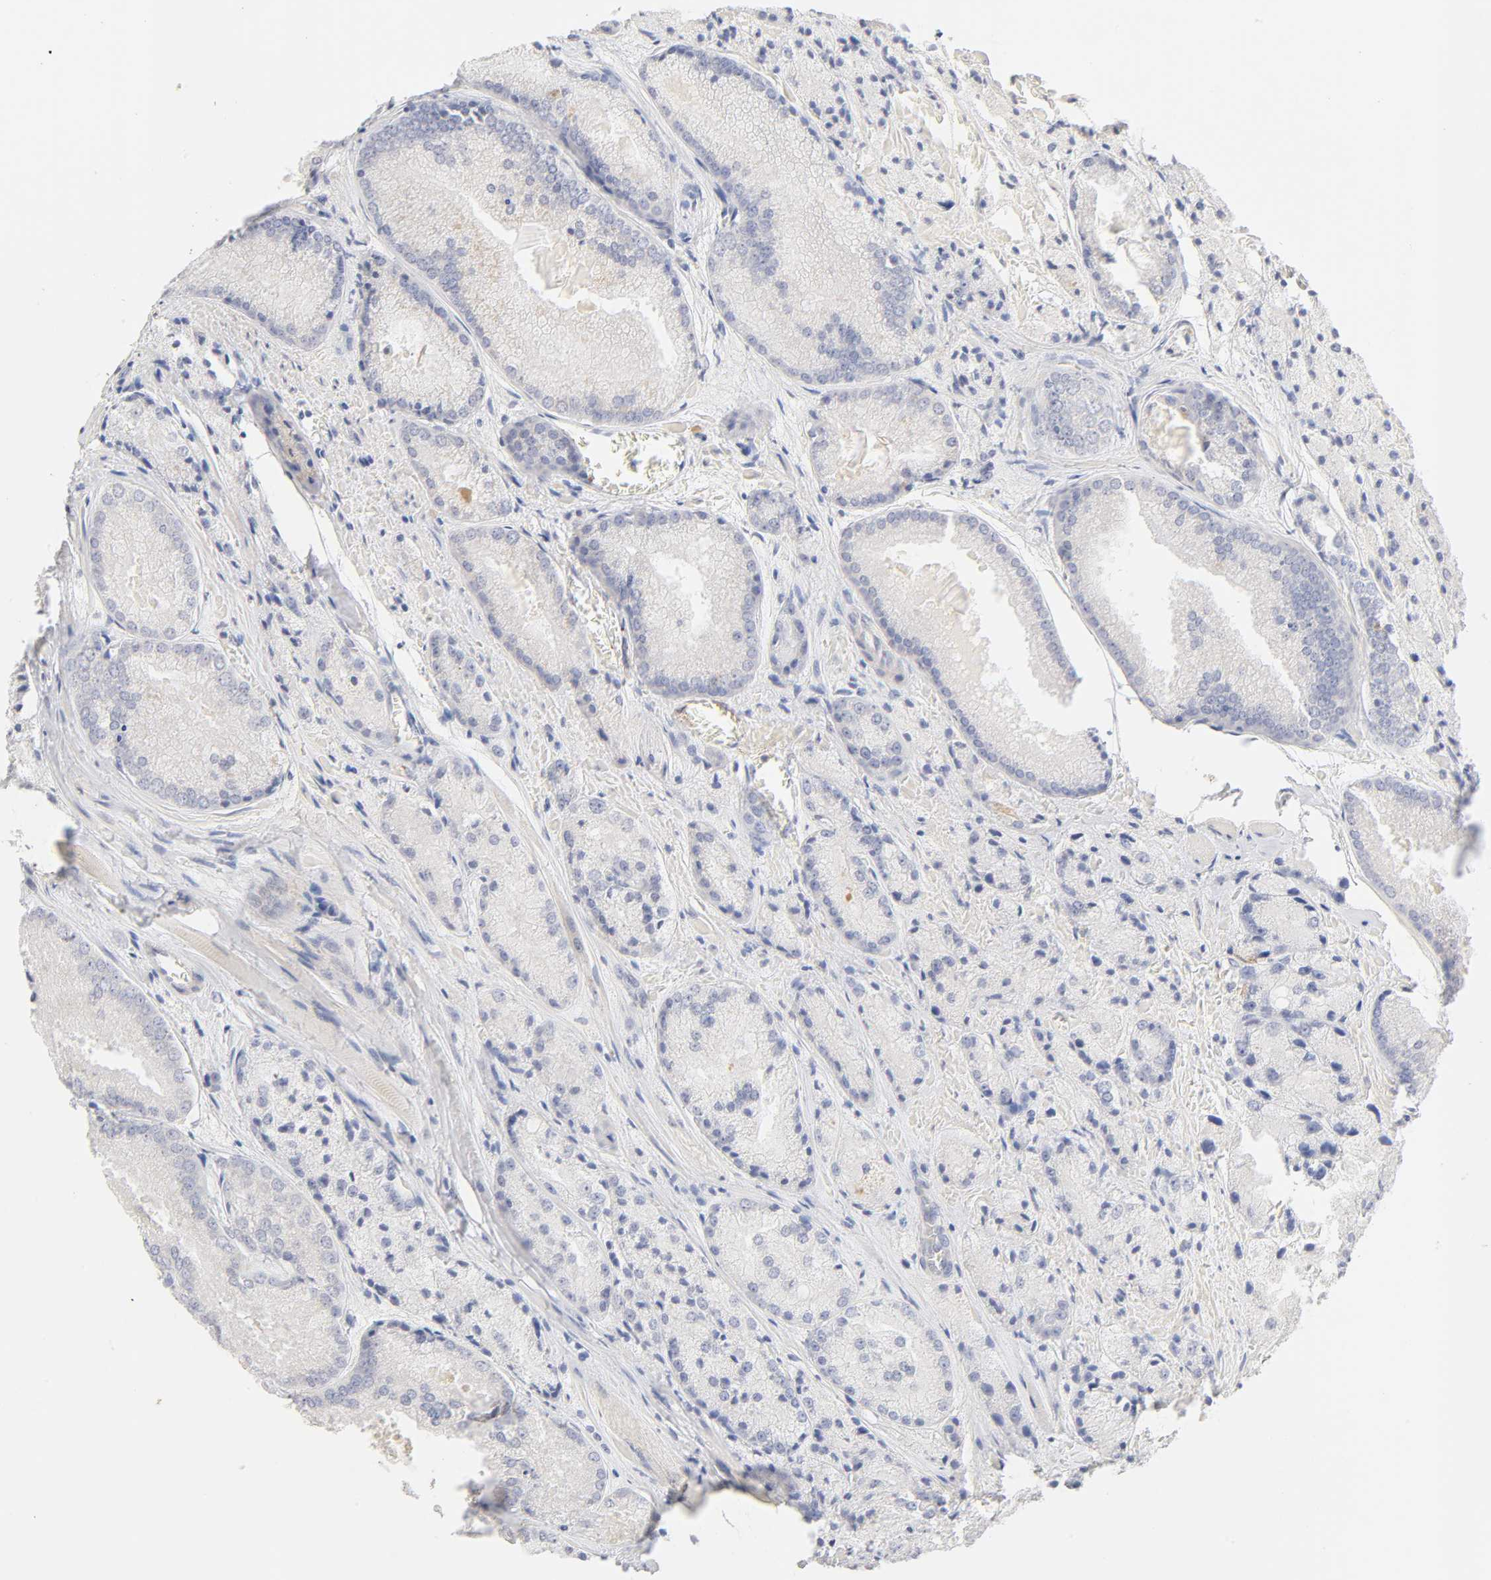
{"staining": {"intensity": "negative", "quantity": "none", "location": "none"}, "tissue": "prostate cancer", "cell_type": "Tumor cells", "image_type": "cancer", "snomed": [{"axis": "morphology", "description": "Adenocarcinoma, Low grade"}, {"axis": "topography", "description": "Prostate"}], "caption": "Tumor cells show no significant staining in prostate low-grade adenocarcinoma. (Stains: DAB (3,3'-diaminobenzidine) immunohistochemistry (IHC) with hematoxylin counter stain, Microscopy: brightfield microscopy at high magnification).", "gene": "CYP4B1", "patient": {"sex": "male", "age": 64}}